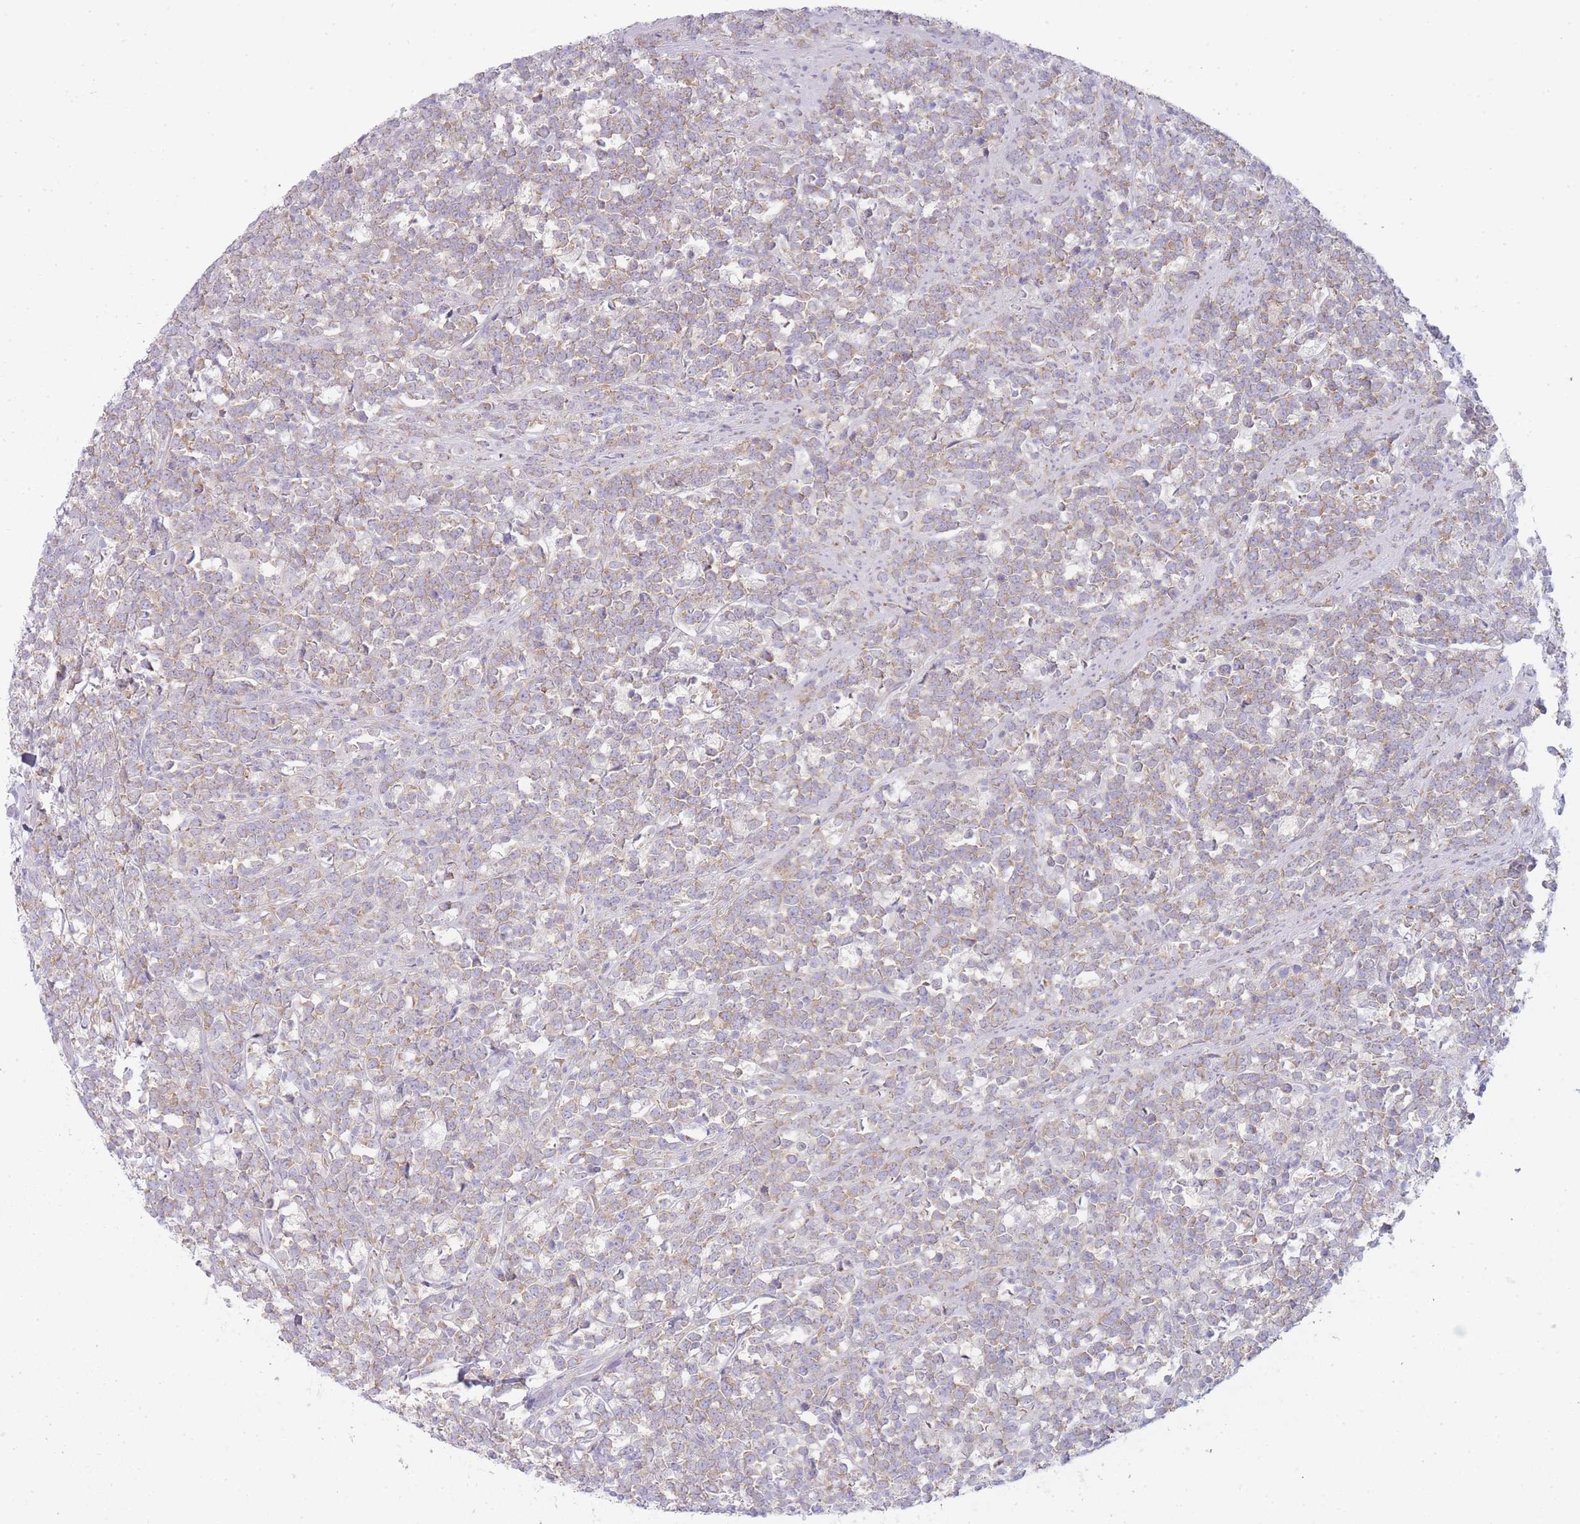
{"staining": {"intensity": "weak", "quantity": "25%-75%", "location": "cytoplasmic/membranous"}, "tissue": "lymphoma", "cell_type": "Tumor cells", "image_type": "cancer", "snomed": [{"axis": "morphology", "description": "Malignant lymphoma, non-Hodgkin's type, High grade"}, {"axis": "topography", "description": "Small intestine"}, {"axis": "topography", "description": "Colon"}], "caption": "Immunohistochemical staining of human lymphoma demonstrates weak cytoplasmic/membranous protein positivity in about 25%-75% of tumor cells. (IHC, brightfield microscopy, high magnification).", "gene": "OR5L2", "patient": {"sex": "male", "age": 8}}